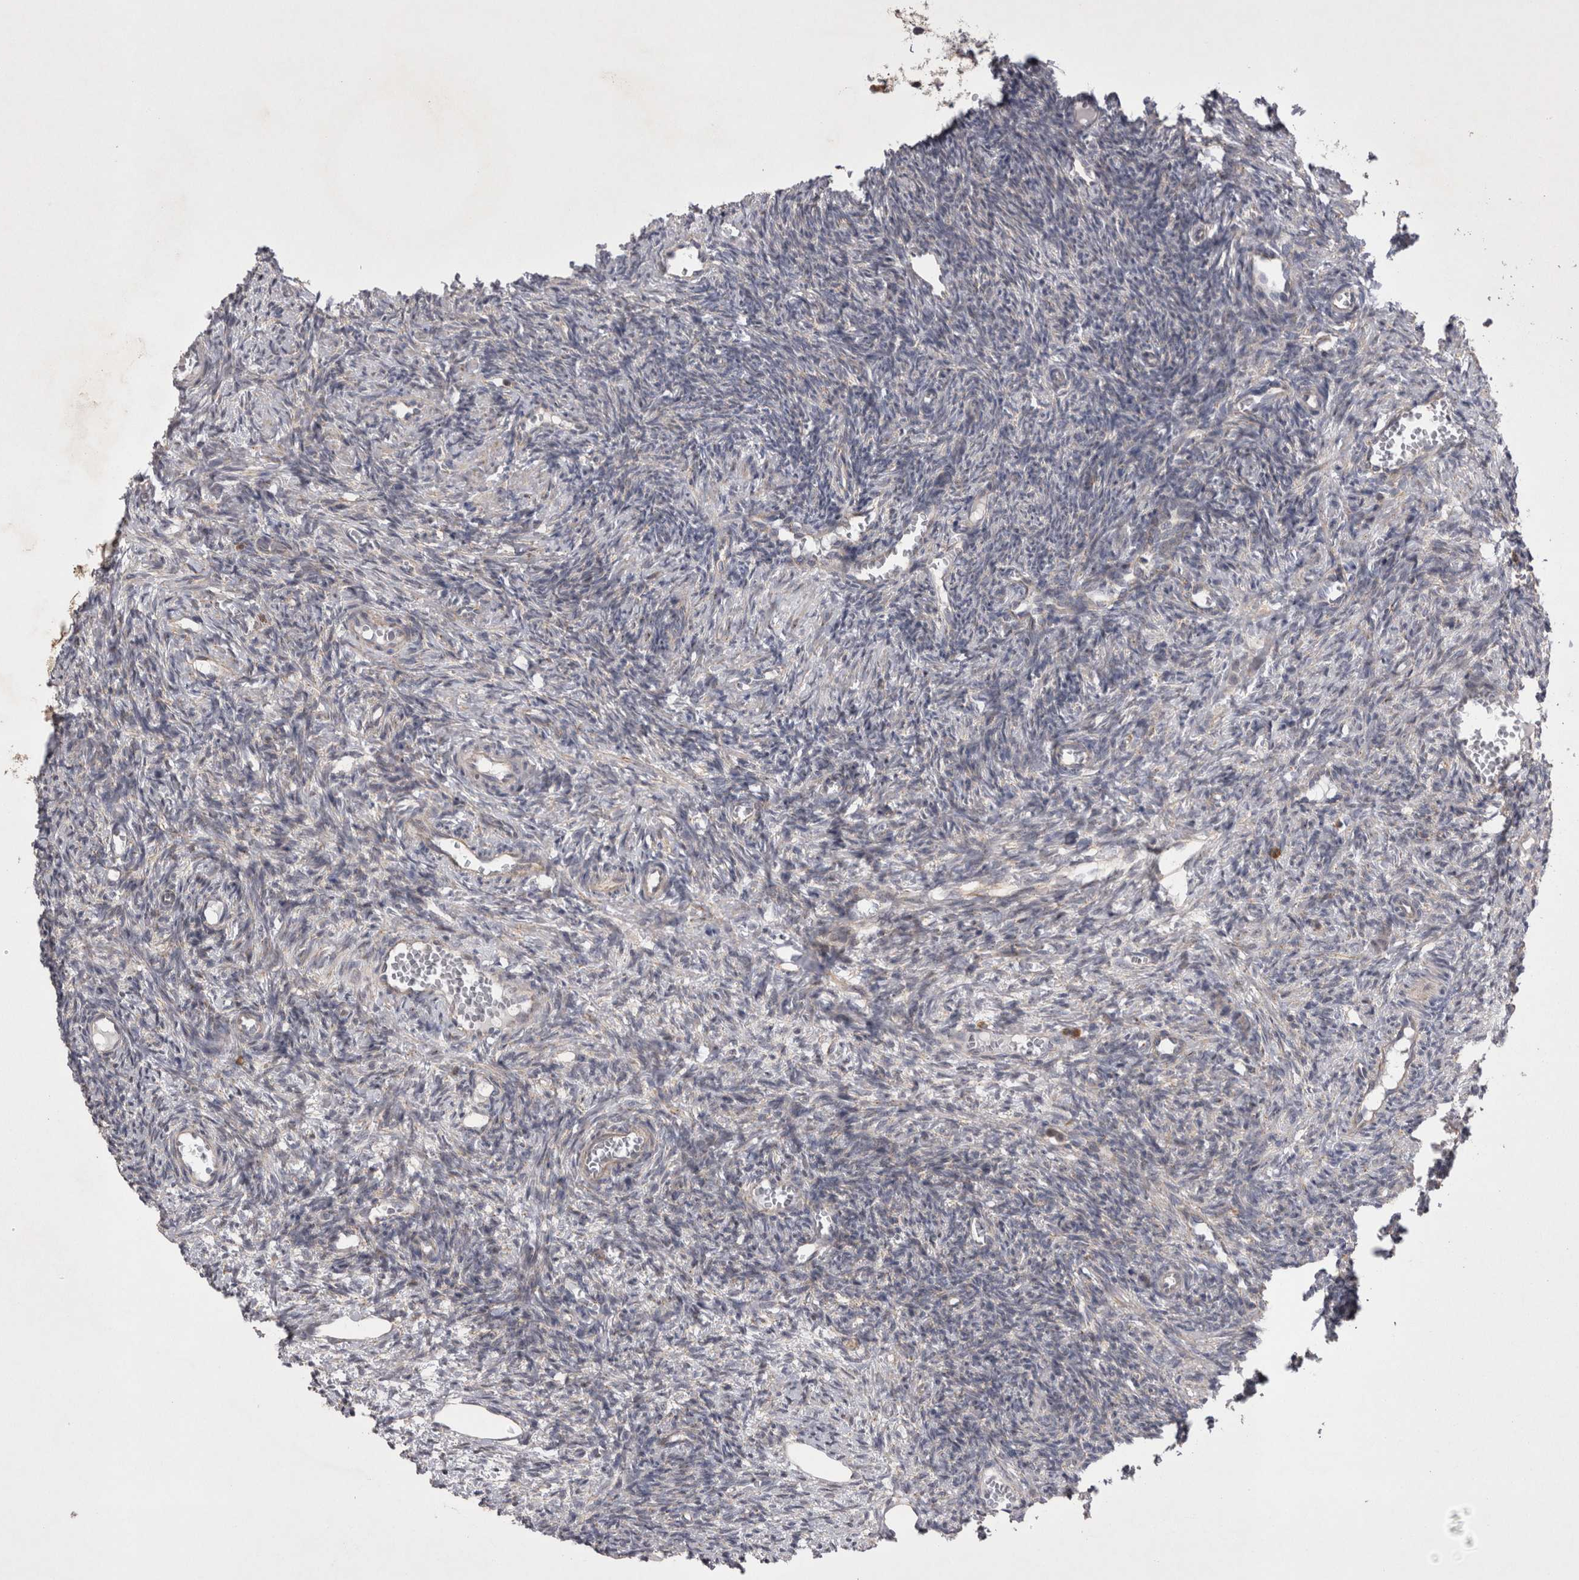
{"staining": {"intensity": "moderate", "quantity": ">75%", "location": "cytoplasmic/membranous"}, "tissue": "ovary", "cell_type": "Follicle cells", "image_type": "normal", "snomed": [{"axis": "morphology", "description": "Normal tissue, NOS"}, {"axis": "topography", "description": "Ovary"}], "caption": "Protein analysis of benign ovary displays moderate cytoplasmic/membranous positivity in about >75% of follicle cells. (DAB (3,3'-diaminobenzidine) IHC, brown staining for protein, blue staining for nuclei).", "gene": "TSPOAP1", "patient": {"sex": "female", "age": 27}}